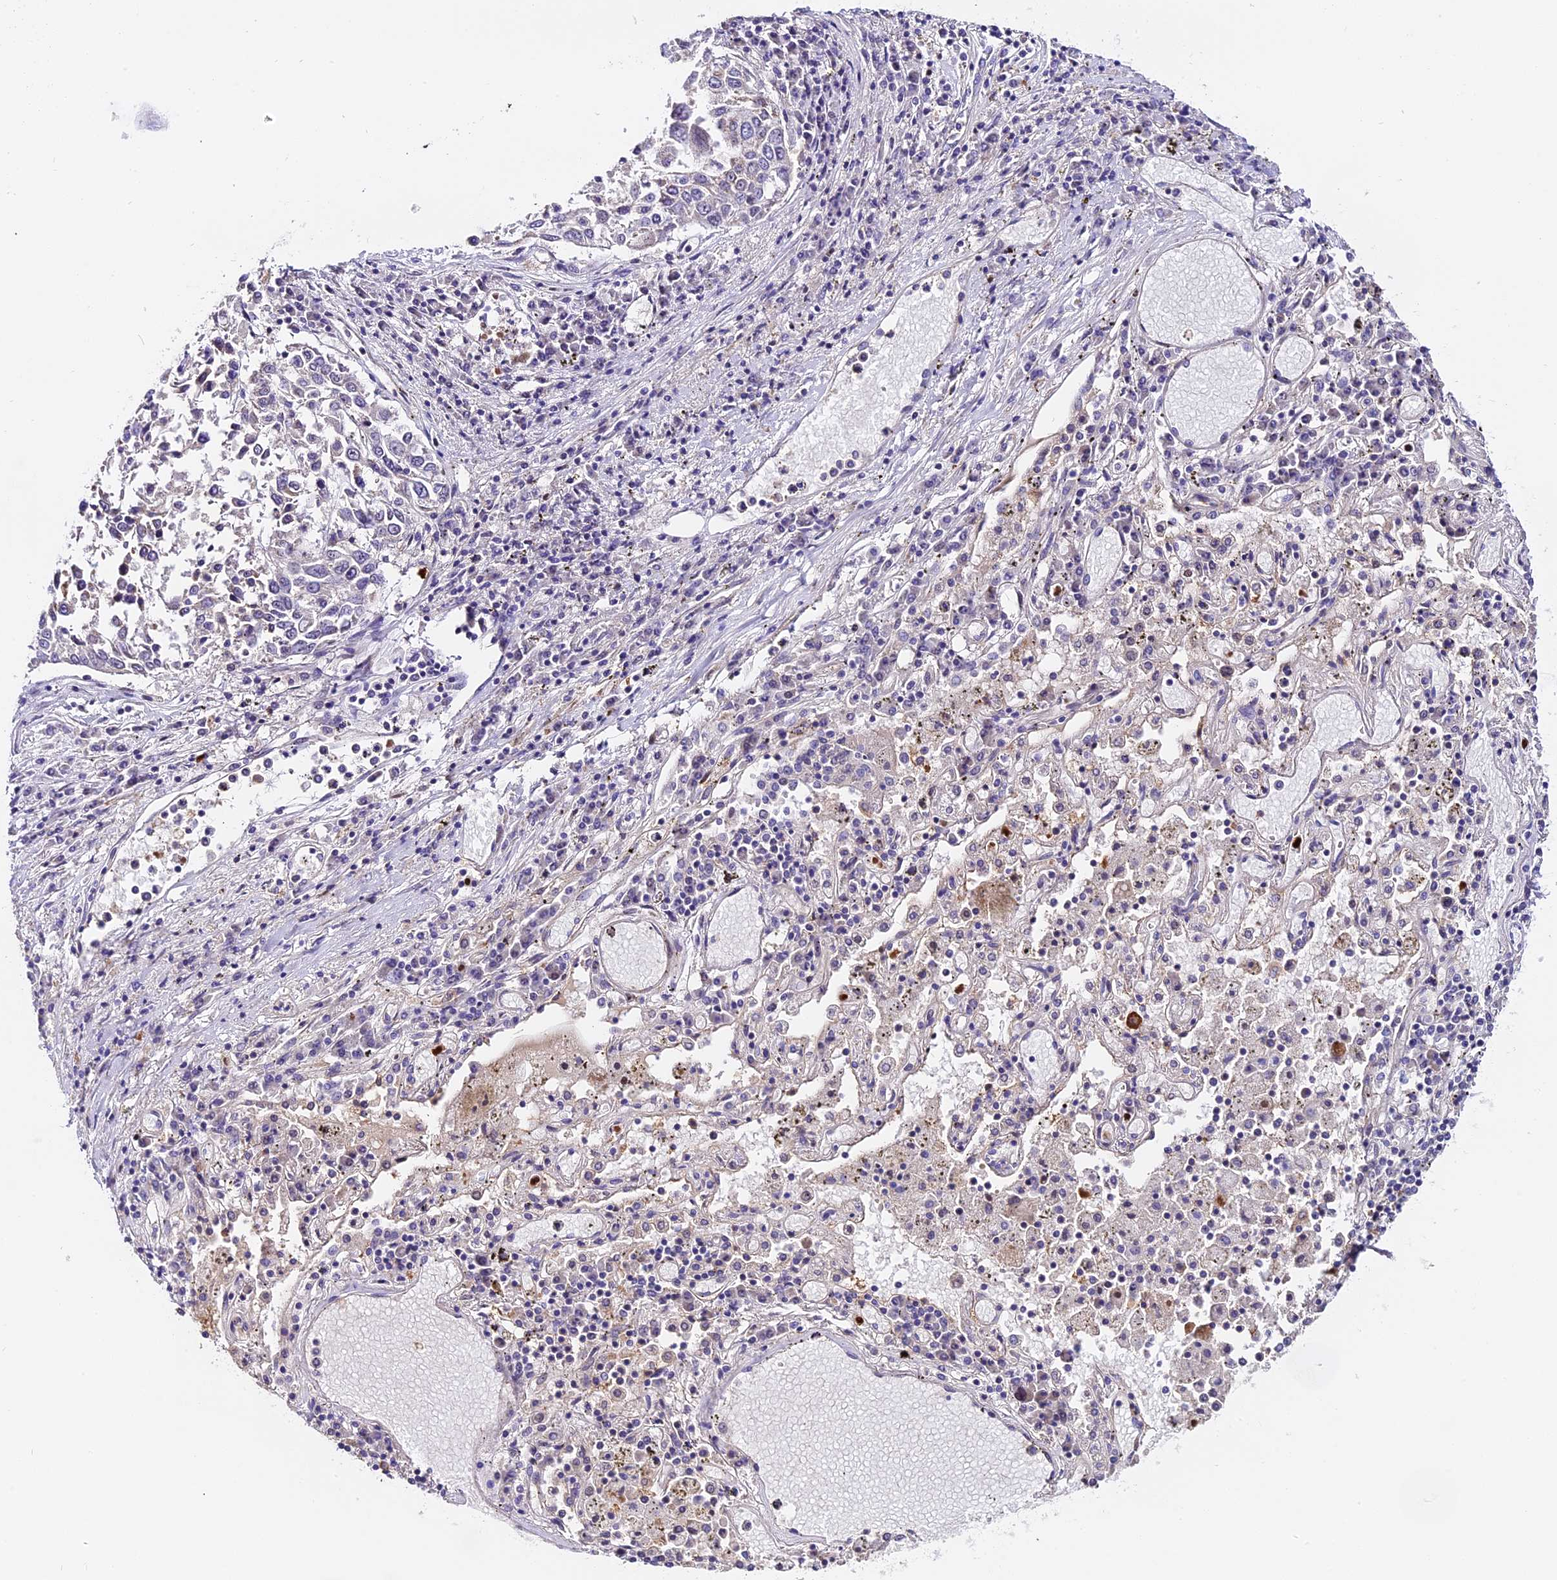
{"staining": {"intensity": "negative", "quantity": "none", "location": "none"}, "tissue": "lung cancer", "cell_type": "Tumor cells", "image_type": "cancer", "snomed": [{"axis": "morphology", "description": "Squamous cell carcinoma, NOS"}, {"axis": "topography", "description": "Lung"}], "caption": "IHC micrograph of neoplastic tissue: lung squamous cell carcinoma stained with DAB (3,3'-diaminobenzidine) displays no significant protein positivity in tumor cells.", "gene": "MAP3K7CL", "patient": {"sex": "male", "age": 65}}